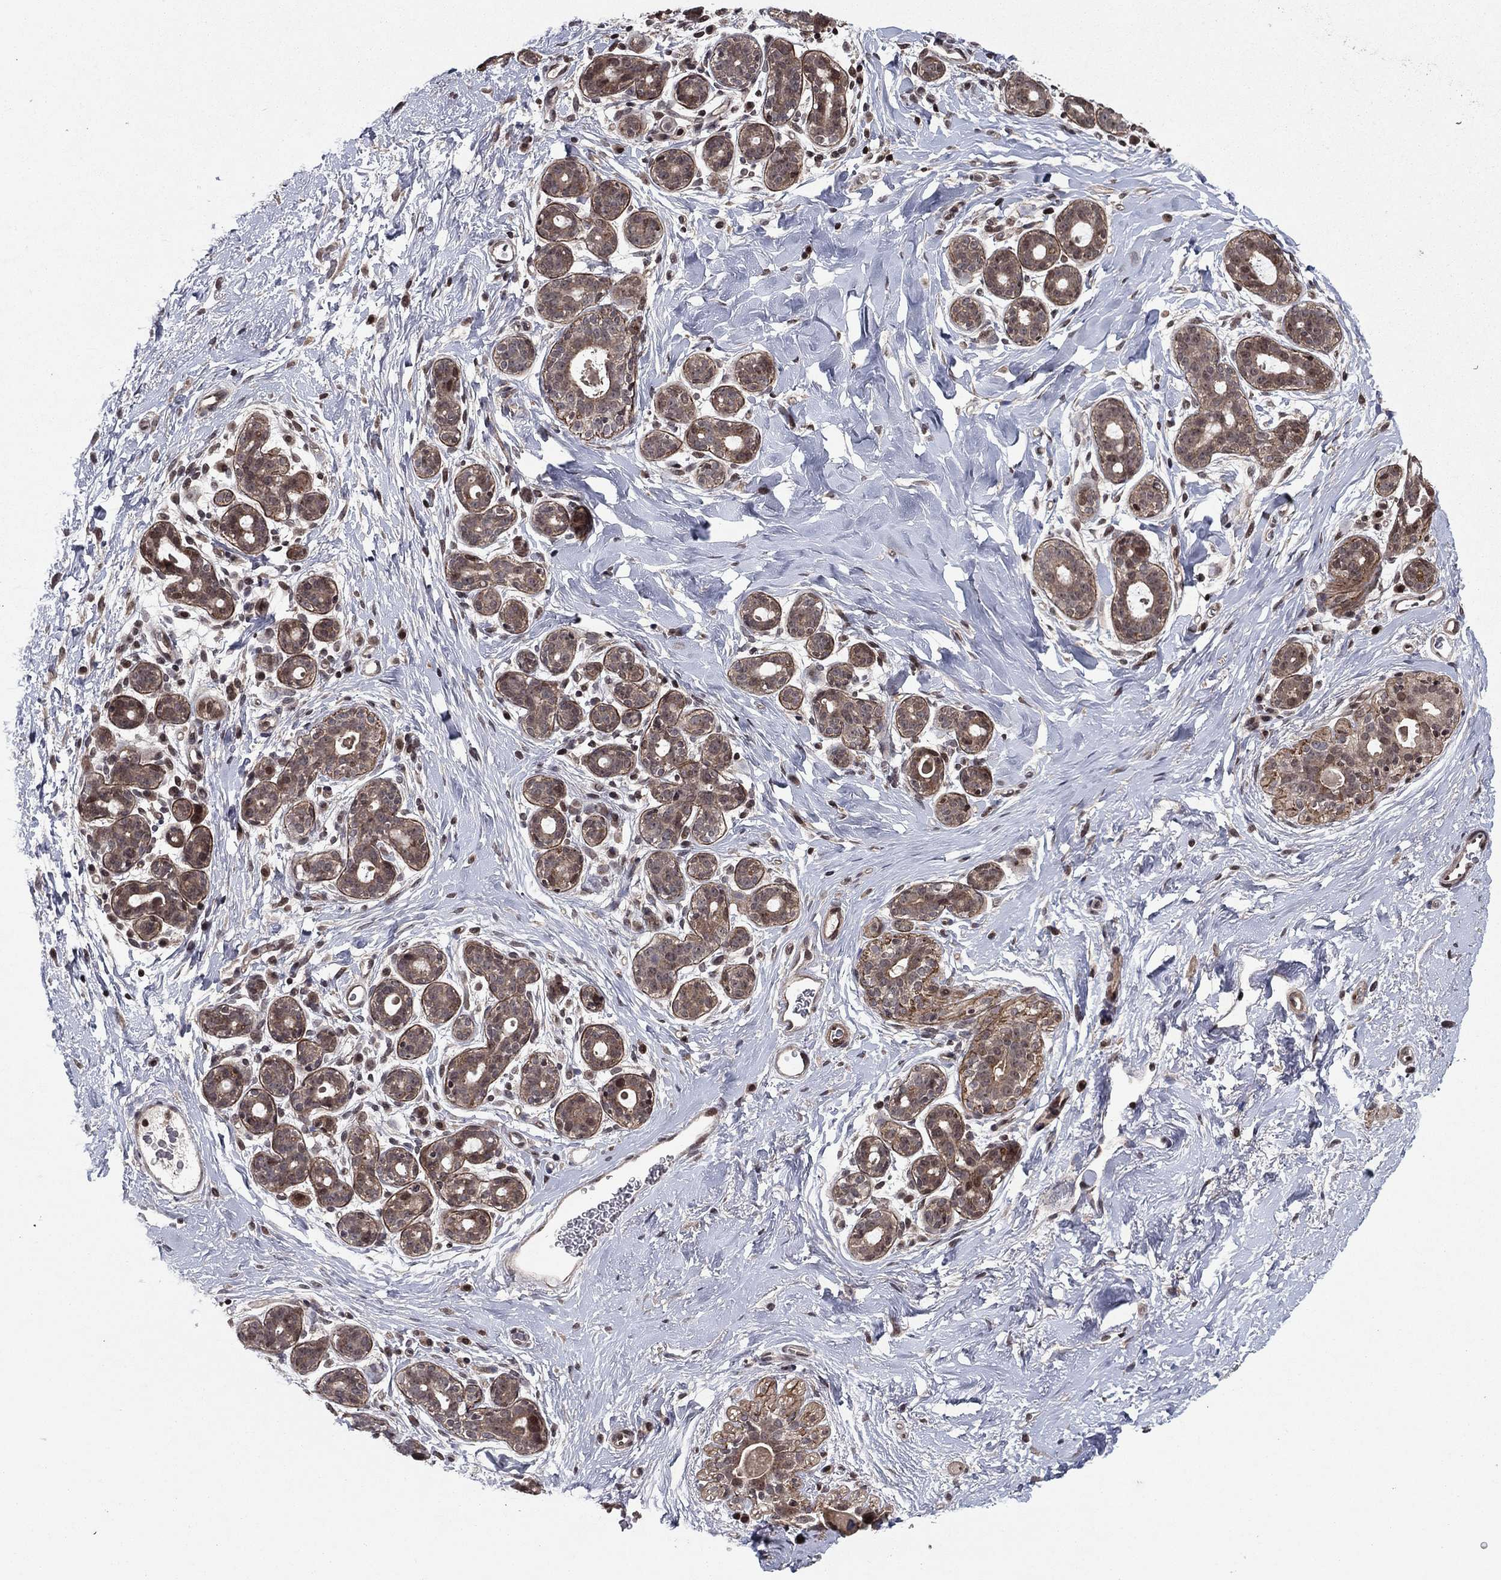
{"staining": {"intensity": "negative", "quantity": "none", "location": "none"}, "tissue": "breast", "cell_type": "Adipocytes", "image_type": "normal", "snomed": [{"axis": "morphology", "description": "Normal tissue, NOS"}, {"axis": "topography", "description": "Breast"}], "caption": "IHC photomicrograph of normal breast: human breast stained with DAB (3,3'-diaminobenzidine) reveals no significant protein staining in adipocytes. (Stains: DAB immunohistochemistry (IHC) with hematoxylin counter stain, Microscopy: brightfield microscopy at high magnification).", "gene": "SORBS1", "patient": {"sex": "female", "age": 43}}